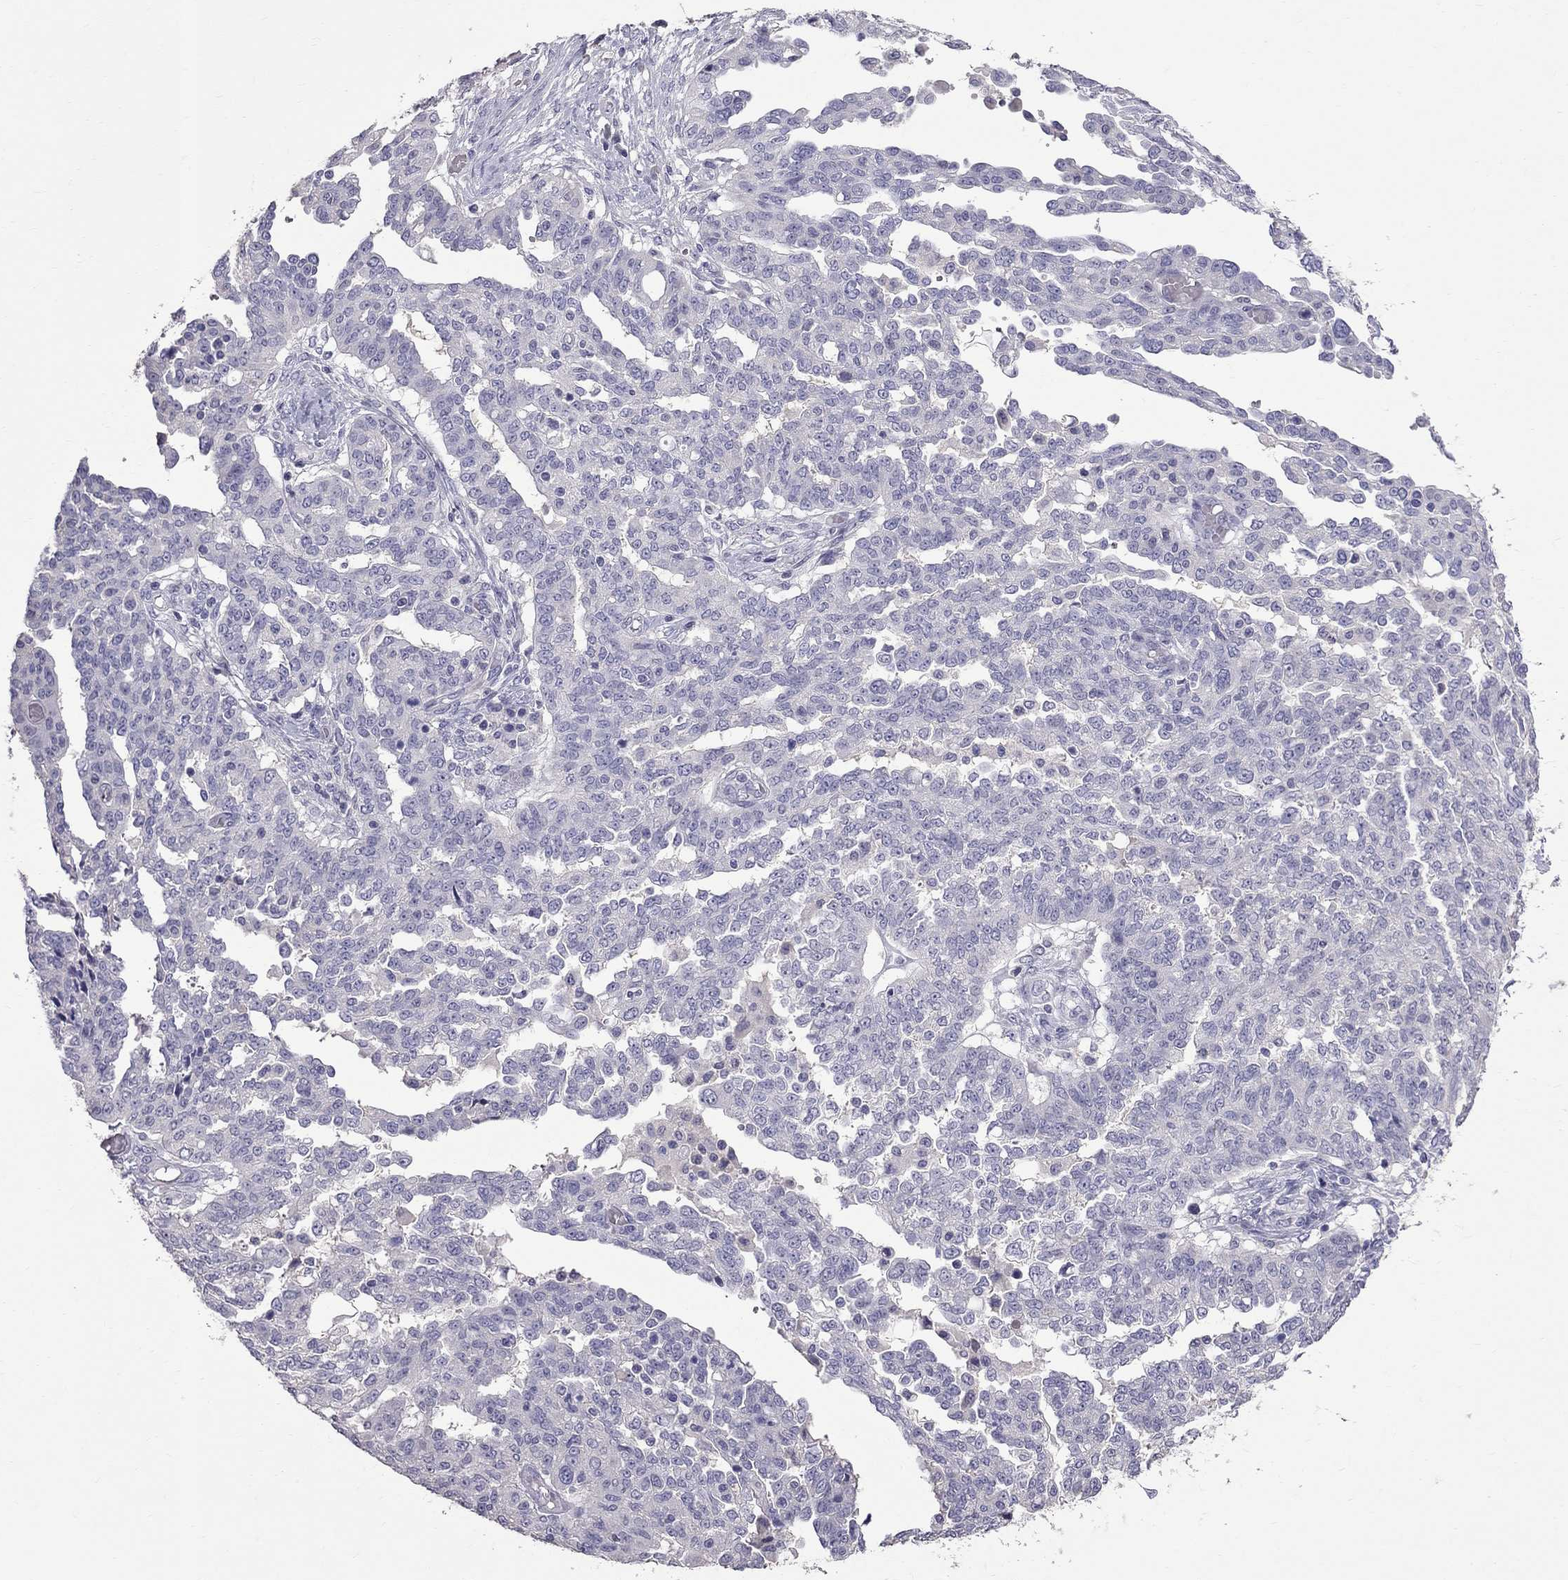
{"staining": {"intensity": "negative", "quantity": "none", "location": "none"}, "tissue": "ovarian cancer", "cell_type": "Tumor cells", "image_type": "cancer", "snomed": [{"axis": "morphology", "description": "Cystadenocarcinoma, serous, NOS"}, {"axis": "topography", "description": "Ovary"}], "caption": "This image is of ovarian serous cystadenocarcinoma stained with immunohistochemistry to label a protein in brown with the nuclei are counter-stained blue. There is no expression in tumor cells. Brightfield microscopy of immunohistochemistry (IHC) stained with DAB (brown) and hematoxylin (blue), captured at high magnification.", "gene": "CFAP91", "patient": {"sex": "female", "age": 67}}